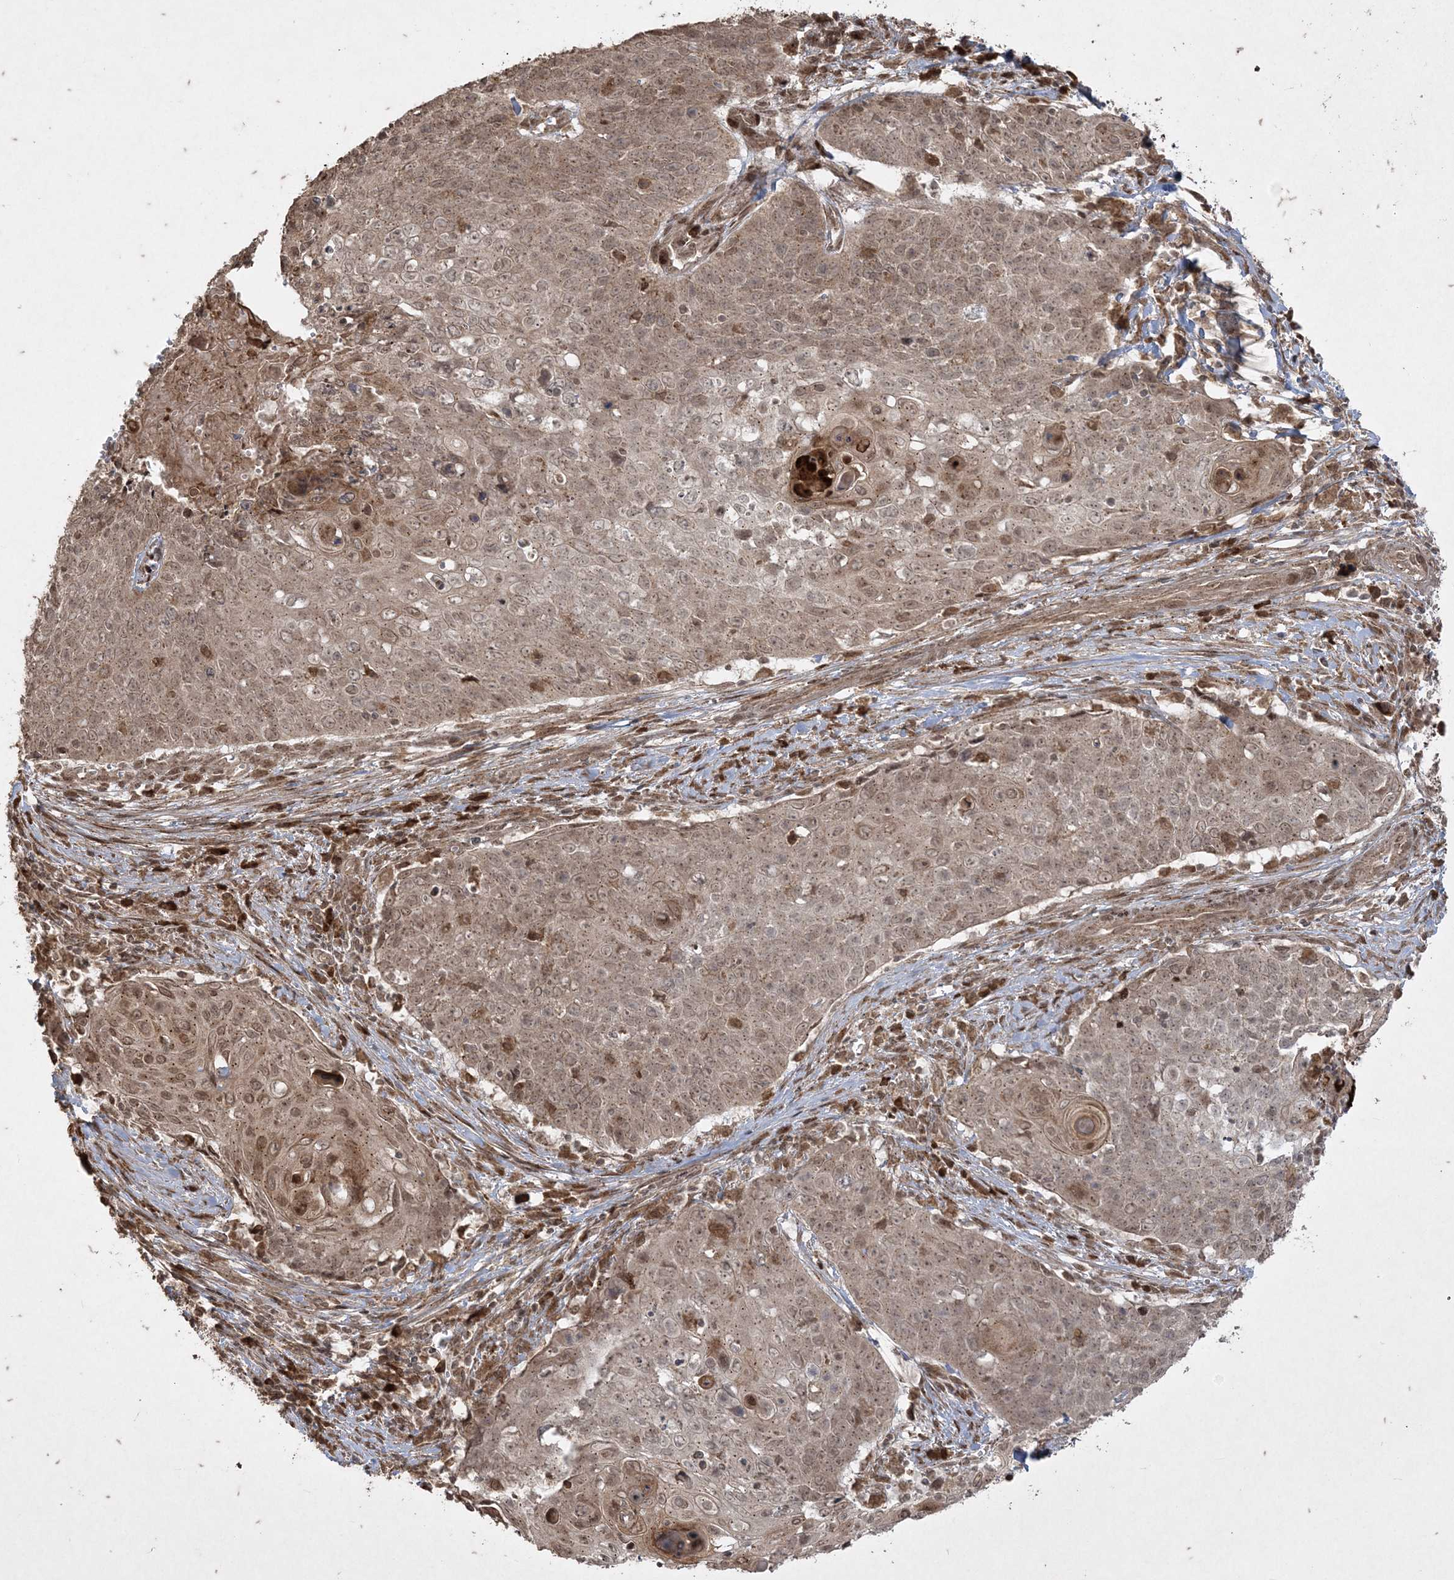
{"staining": {"intensity": "weak", "quantity": ">75%", "location": "cytoplasmic/membranous,nuclear"}, "tissue": "cervical cancer", "cell_type": "Tumor cells", "image_type": "cancer", "snomed": [{"axis": "morphology", "description": "Squamous cell carcinoma, NOS"}, {"axis": "topography", "description": "Cervix"}], "caption": "This is an image of IHC staining of cervical cancer (squamous cell carcinoma), which shows weak expression in the cytoplasmic/membranous and nuclear of tumor cells.", "gene": "RRAS", "patient": {"sex": "female", "age": 39}}